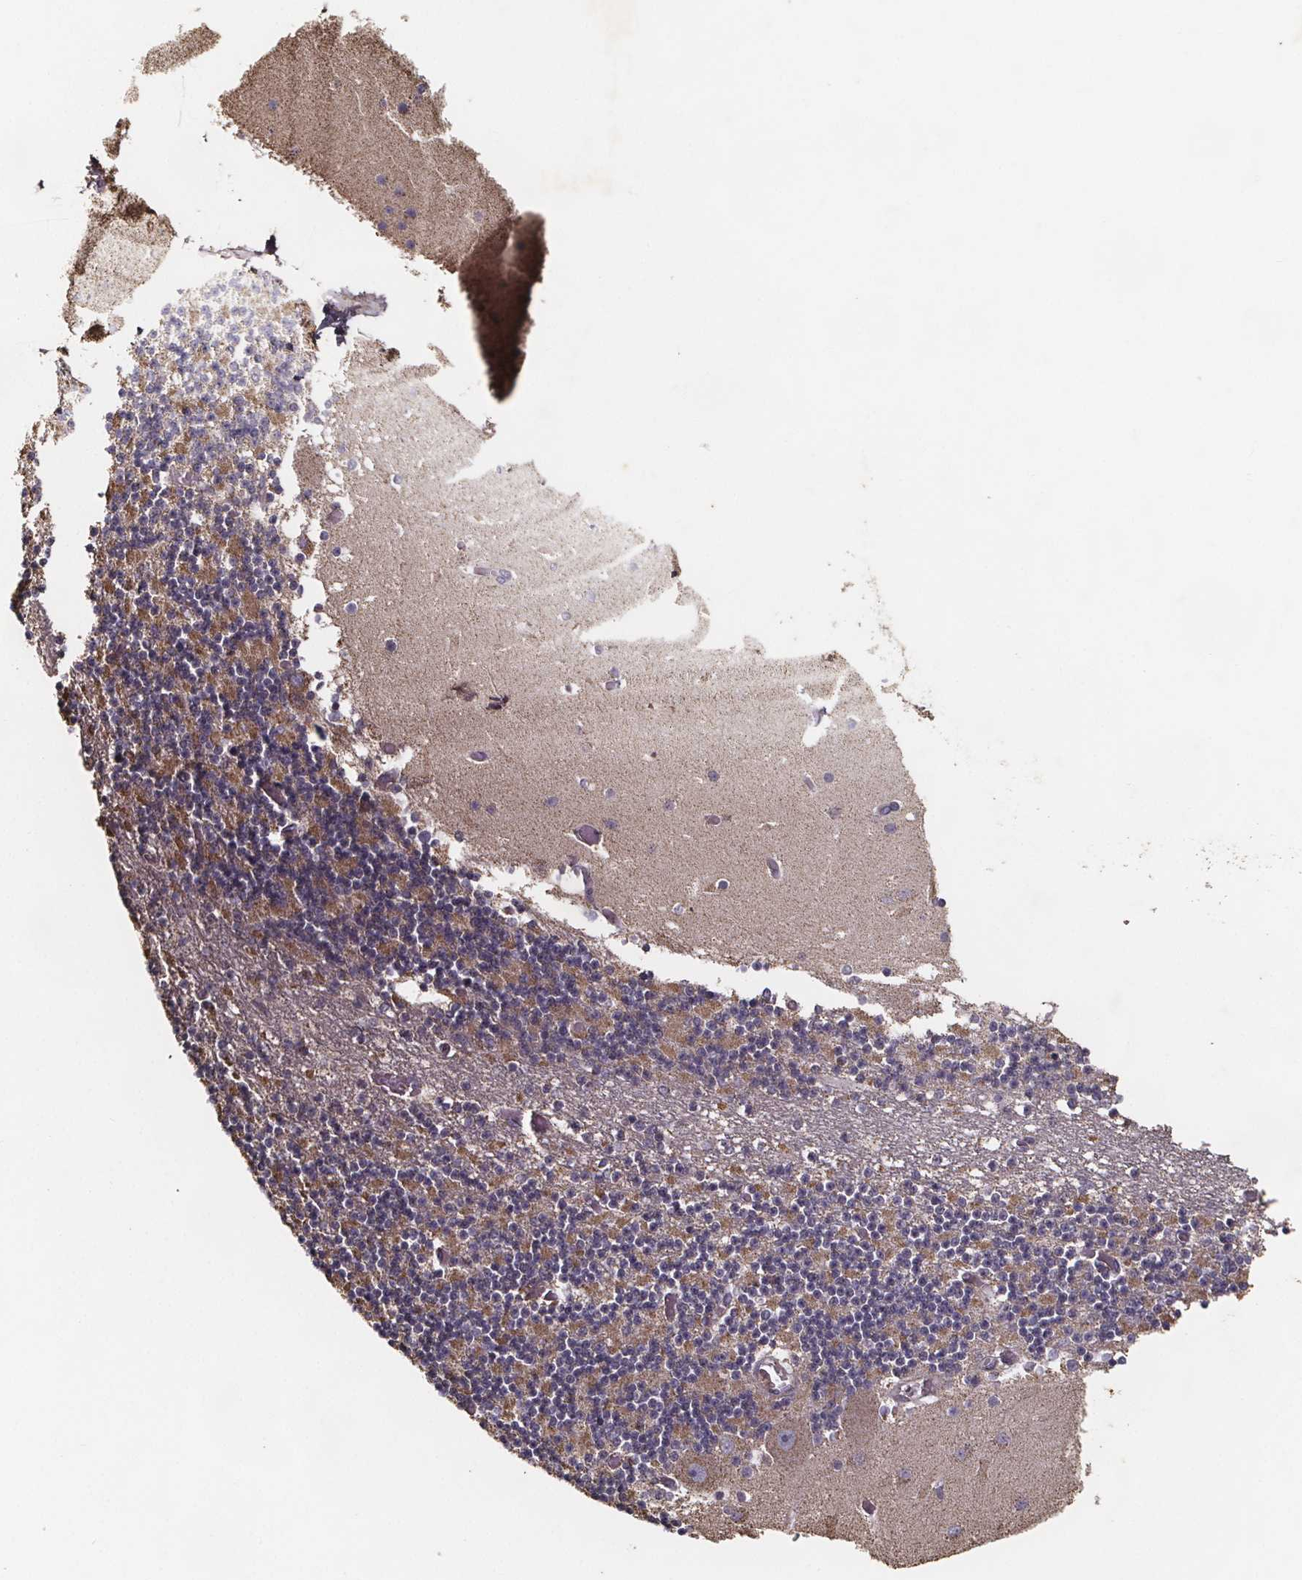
{"staining": {"intensity": "weak", "quantity": "25%-75%", "location": "cytoplasmic/membranous"}, "tissue": "cerebellum", "cell_type": "Cells in granular layer", "image_type": "normal", "snomed": [{"axis": "morphology", "description": "Normal tissue, NOS"}, {"axis": "topography", "description": "Cerebellum"}], "caption": "IHC of normal cerebellum reveals low levels of weak cytoplasmic/membranous positivity in about 25%-75% of cells in granular layer. The protein is stained brown, and the nuclei are stained in blue (DAB IHC with brightfield microscopy, high magnification).", "gene": "SLC35D2", "patient": {"sex": "female", "age": 28}}